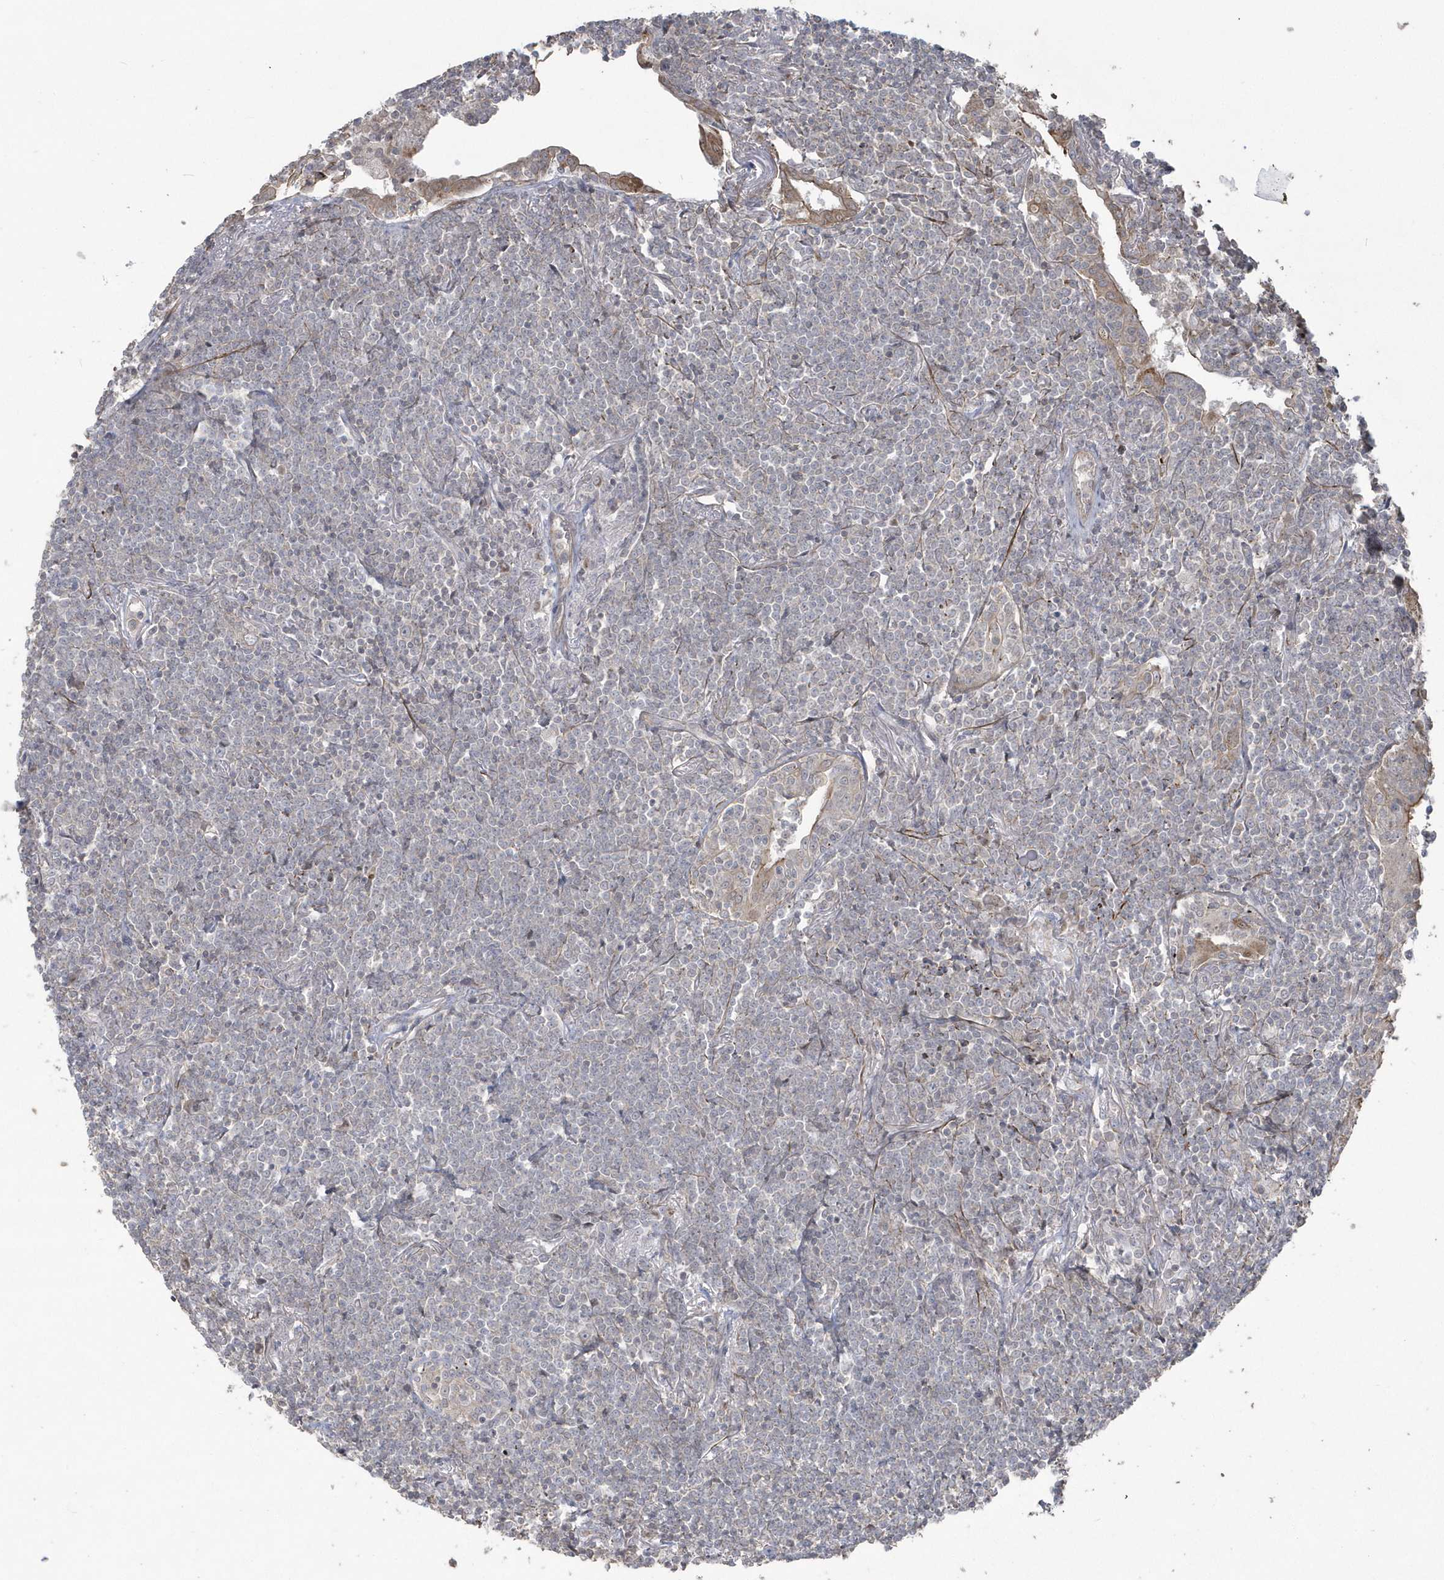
{"staining": {"intensity": "negative", "quantity": "none", "location": "none"}, "tissue": "lymphoma", "cell_type": "Tumor cells", "image_type": "cancer", "snomed": [{"axis": "morphology", "description": "Malignant lymphoma, non-Hodgkin's type, Low grade"}, {"axis": "topography", "description": "Lung"}], "caption": "Immunohistochemistry (IHC) of lymphoma reveals no expression in tumor cells.", "gene": "ARMC8", "patient": {"sex": "female", "age": 71}}